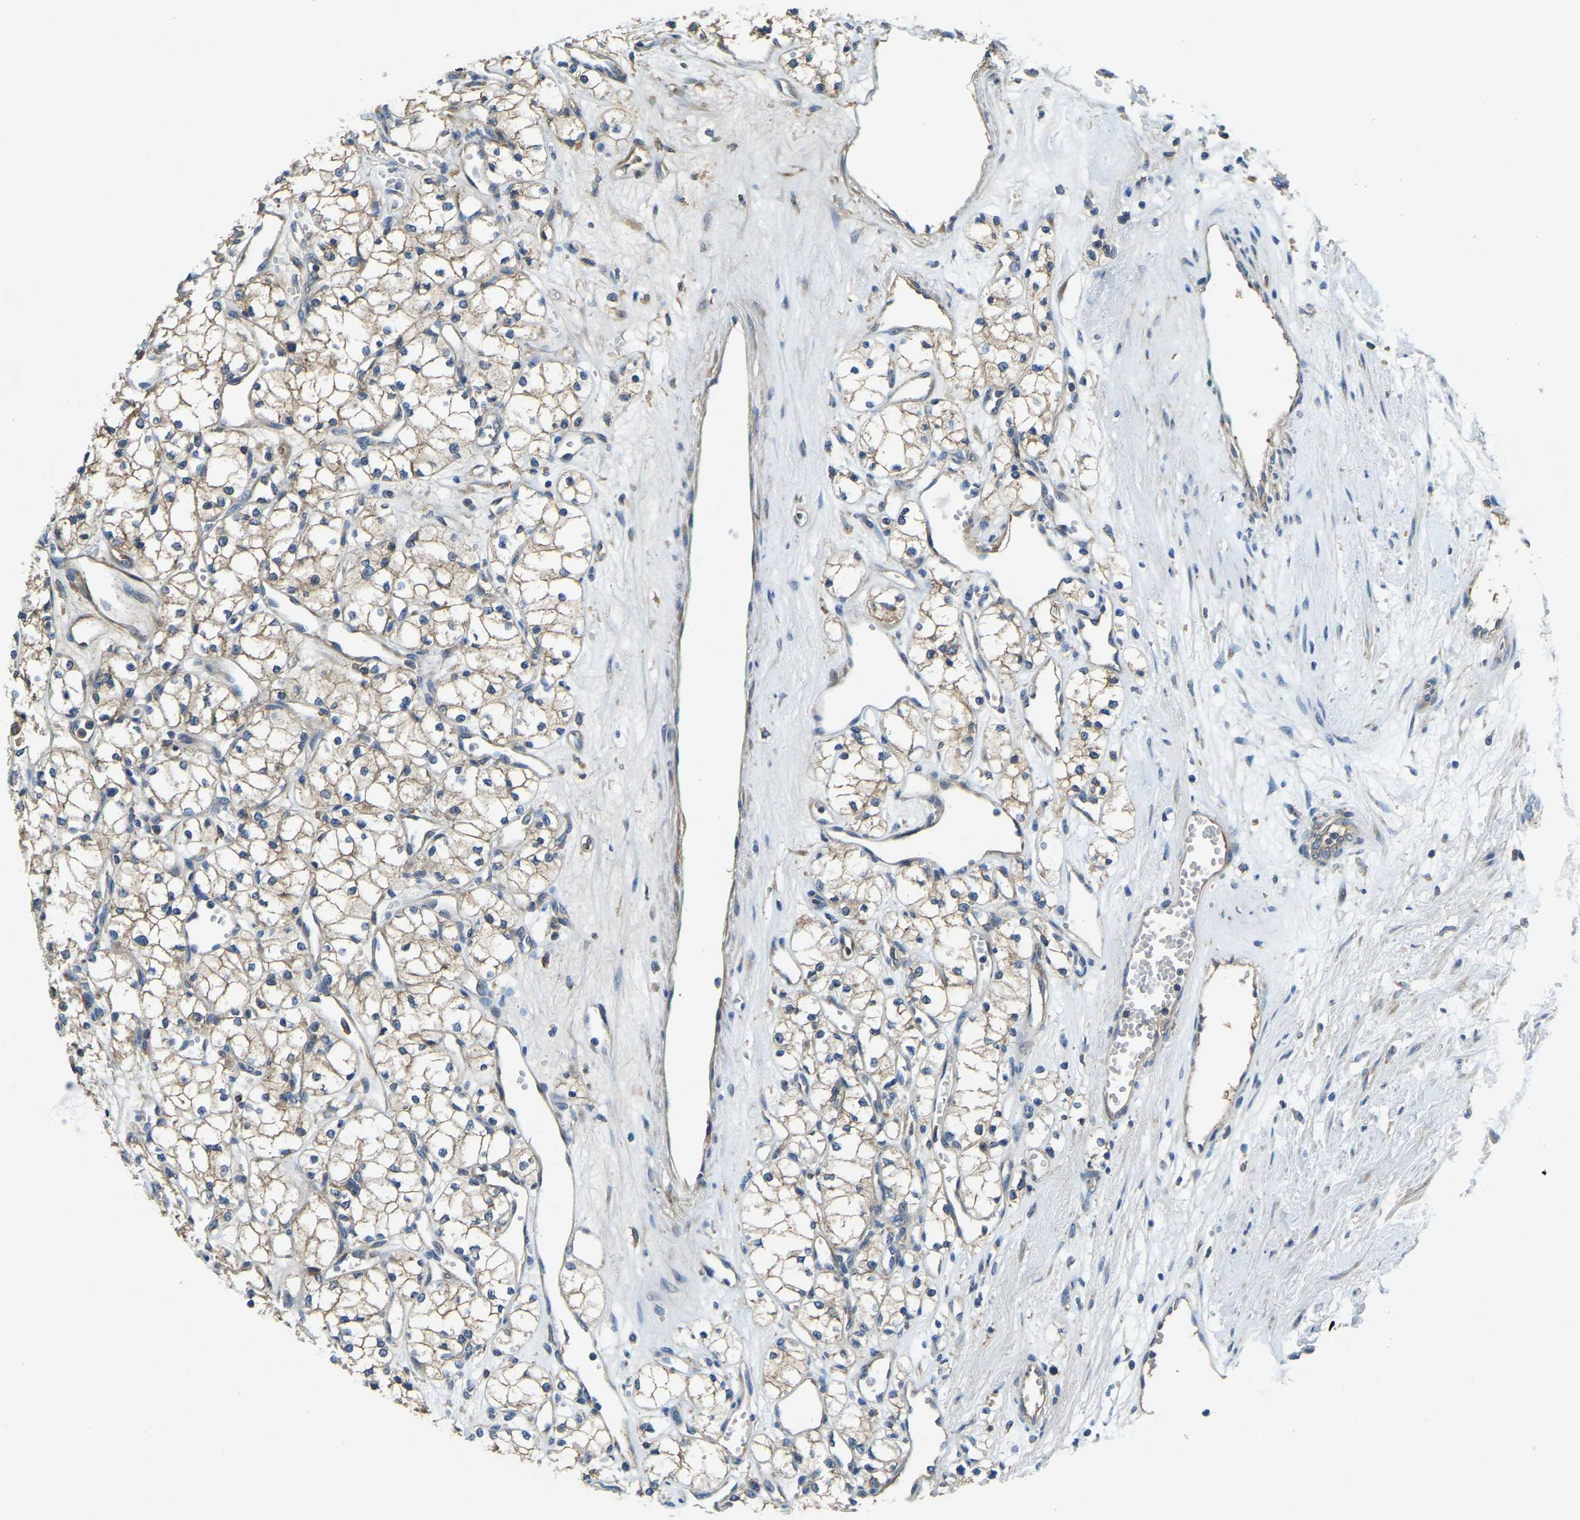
{"staining": {"intensity": "weak", "quantity": ">75%", "location": "cytoplasmic/membranous"}, "tissue": "renal cancer", "cell_type": "Tumor cells", "image_type": "cancer", "snomed": [{"axis": "morphology", "description": "Adenocarcinoma, NOS"}, {"axis": "topography", "description": "Kidney"}], "caption": "Renal cancer was stained to show a protein in brown. There is low levels of weak cytoplasmic/membranous positivity in about >75% of tumor cells.", "gene": "ATP8B1", "patient": {"sex": "male", "age": 59}}